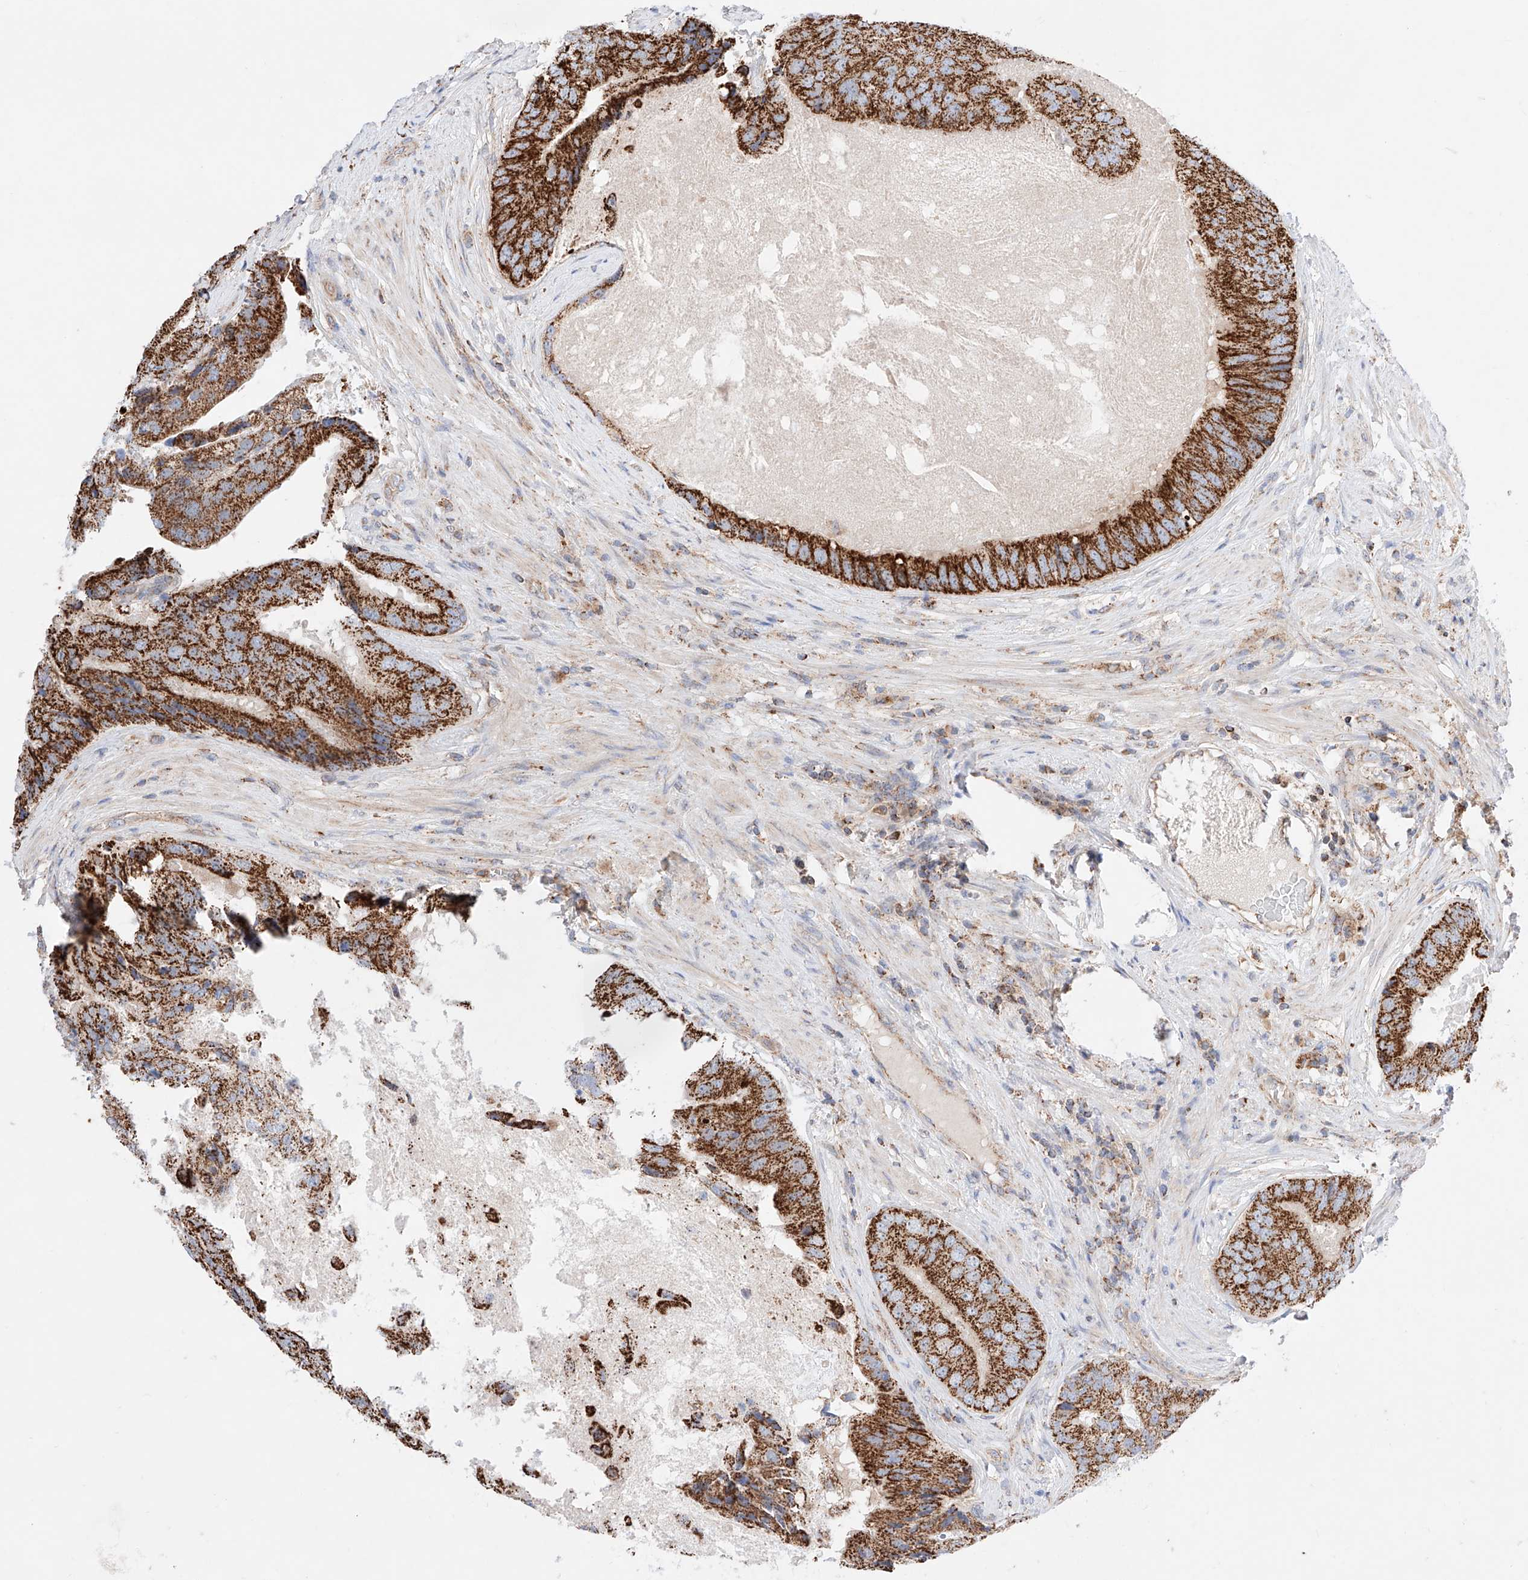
{"staining": {"intensity": "strong", "quantity": ">75%", "location": "cytoplasmic/membranous"}, "tissue": "prostate cancer", "cell_type": "Tumor cells", "image_type": "cancer", "snomed": [{"axis": "morphology", "description": "Adenocarcinoma, High grade"}, {"axis": "topography", "description": "Prostate"}], "caption": "Adenocarcinoma (high-grade) (prostate) tissue demonstrates strong cytoplasmic/membranous expression in about >75% of tumor cells, visualized by immunohistochemistry.", "gene": "KTI12", "patient": {"sex": "male", "age": 70}}